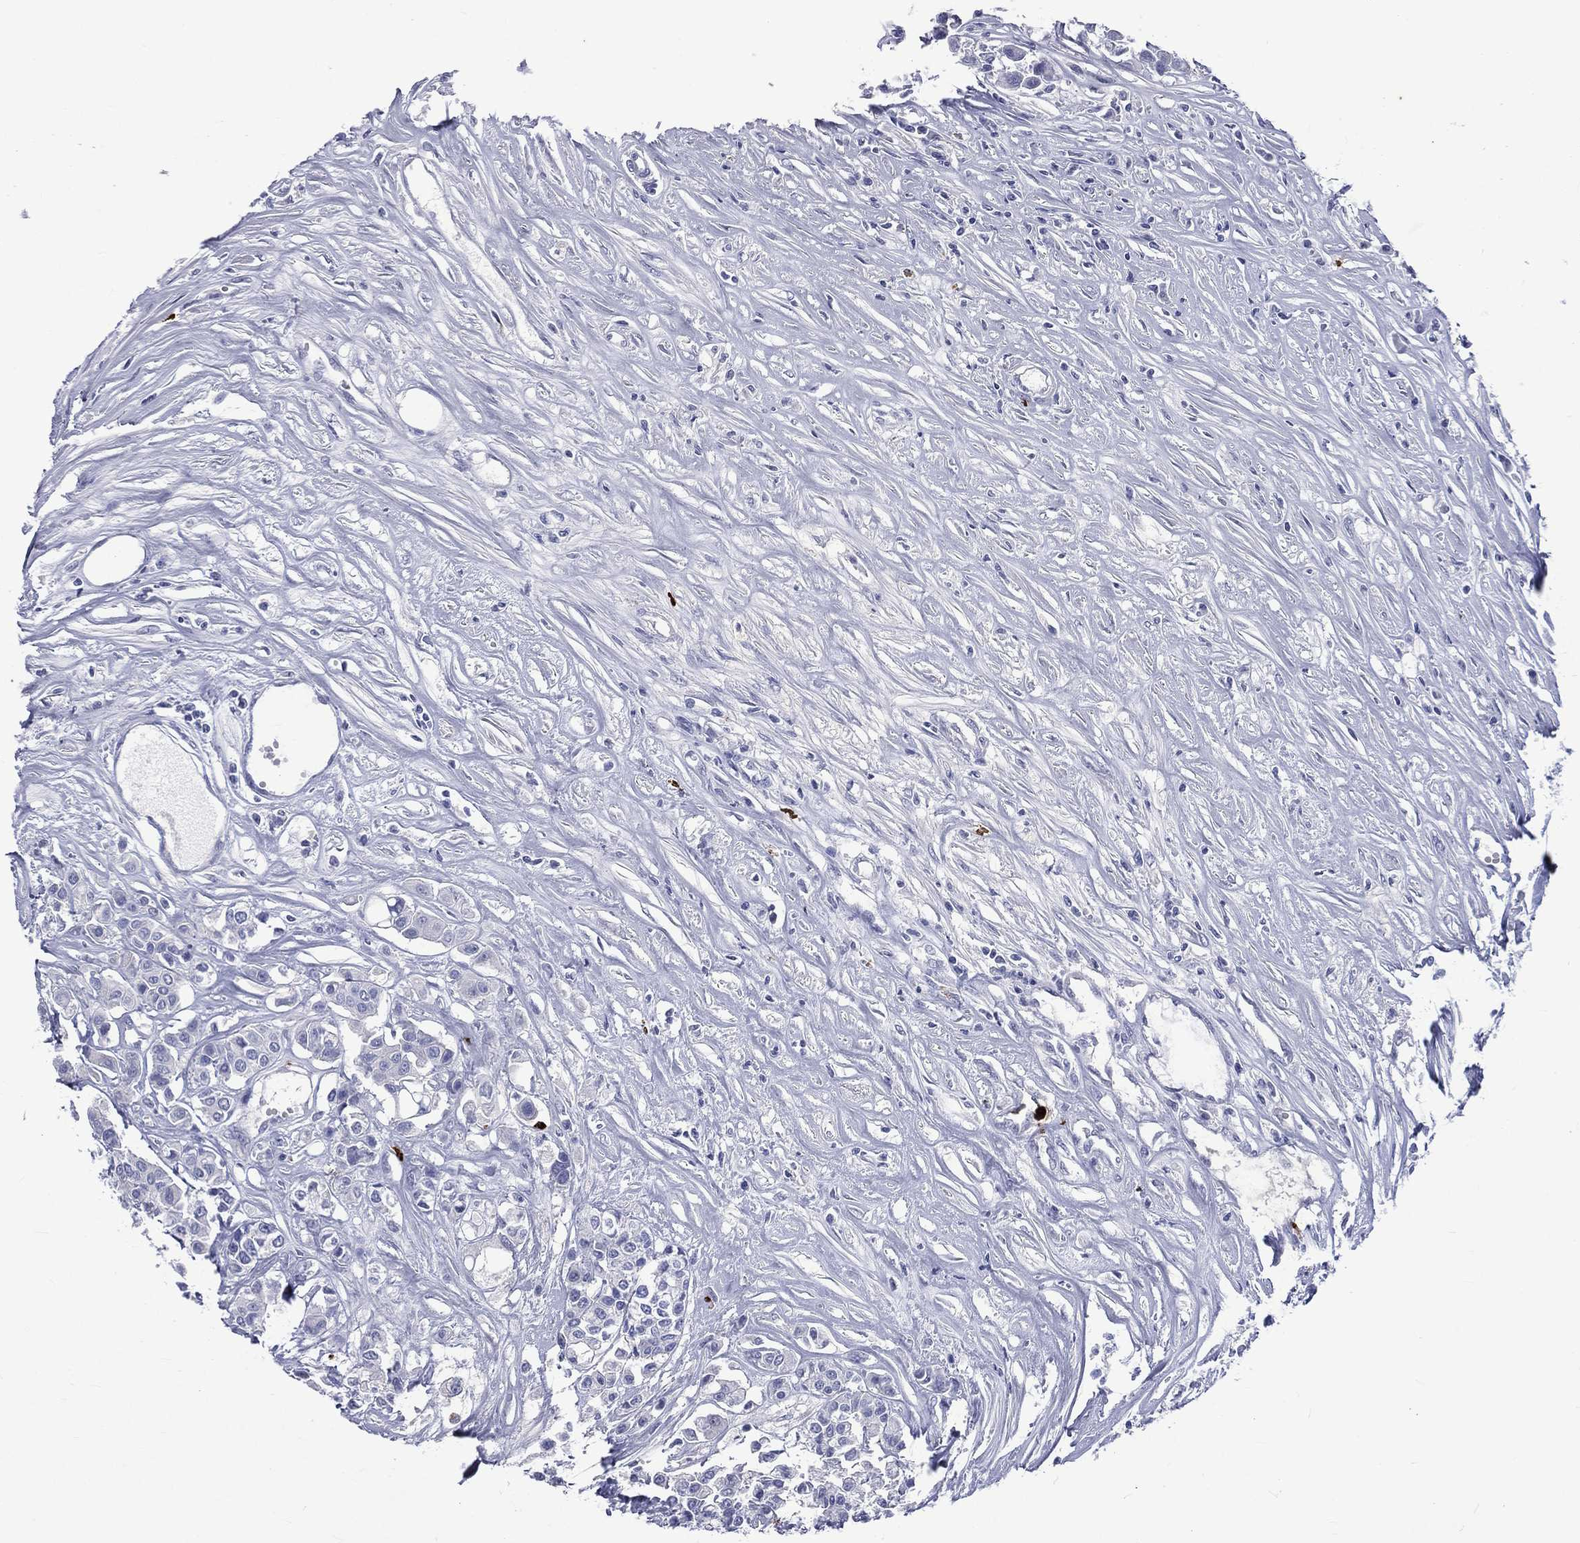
{"staining": {"intensity": "negative", "quantity": "none", "location": "none"}, "tissue": "carcinoid", "cell_type": "Tumor cells", "image_type": "cancer", "snomed": [{"axis": "morphology", "description": "Carcinoid, malignant, NOS"}, {"axis": "topography", "description": "Colon"}], "caption": "Immunohistochemical staining of carcinoid (malignant) shows no significant positivity in tumor cells. (Brightfield microscopy of DAB (3,3'-diaminobenzidine) immunohistochemistry at high magnification).", "gene": "ELANE", "patient": {"sex": "male", "age": 81}}